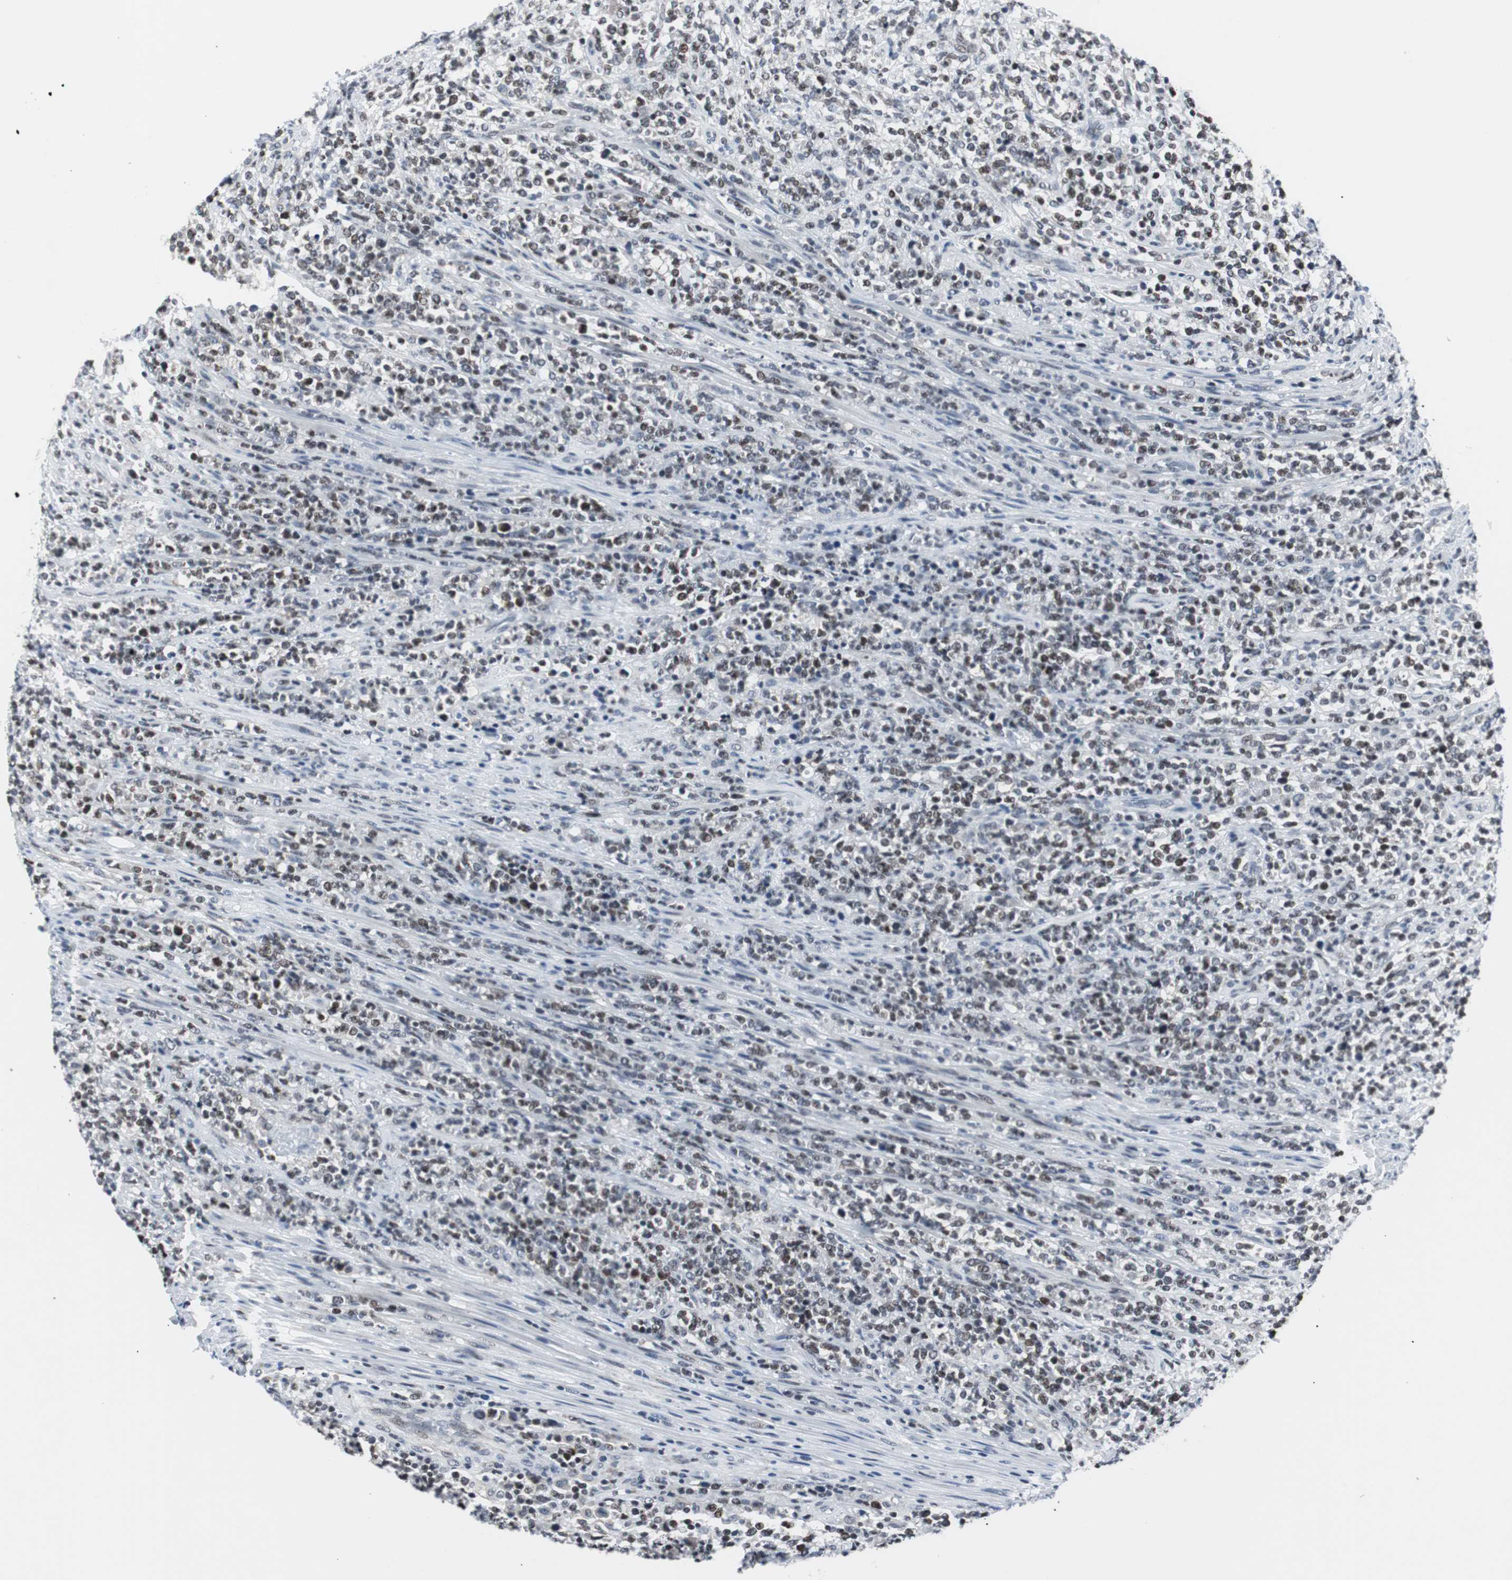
{"staining": {"intensity": "weak", "quantity": ">75%", "location": "nuclear"}, "tissue": "lymphoma", "cell_type": "Tumor cells", "image_type": "cancer", "snomed": [{"axis": "morphology", "description": "Malignant lymphoma, non-Hodgkin's type, High grade"}, {"axis": "topography", "description": "Soft tissue"}], "caption": "DAB (3,3'-diaminobenzidine) immunohistochemical staining of high-grade malignant lymphoma, non-Hodgkin's type exhibits weak nuclear protein positivity in about >75% of tumor cells.", "gene": "MTA1", "patient": {"sex": "male", "age": 18}}